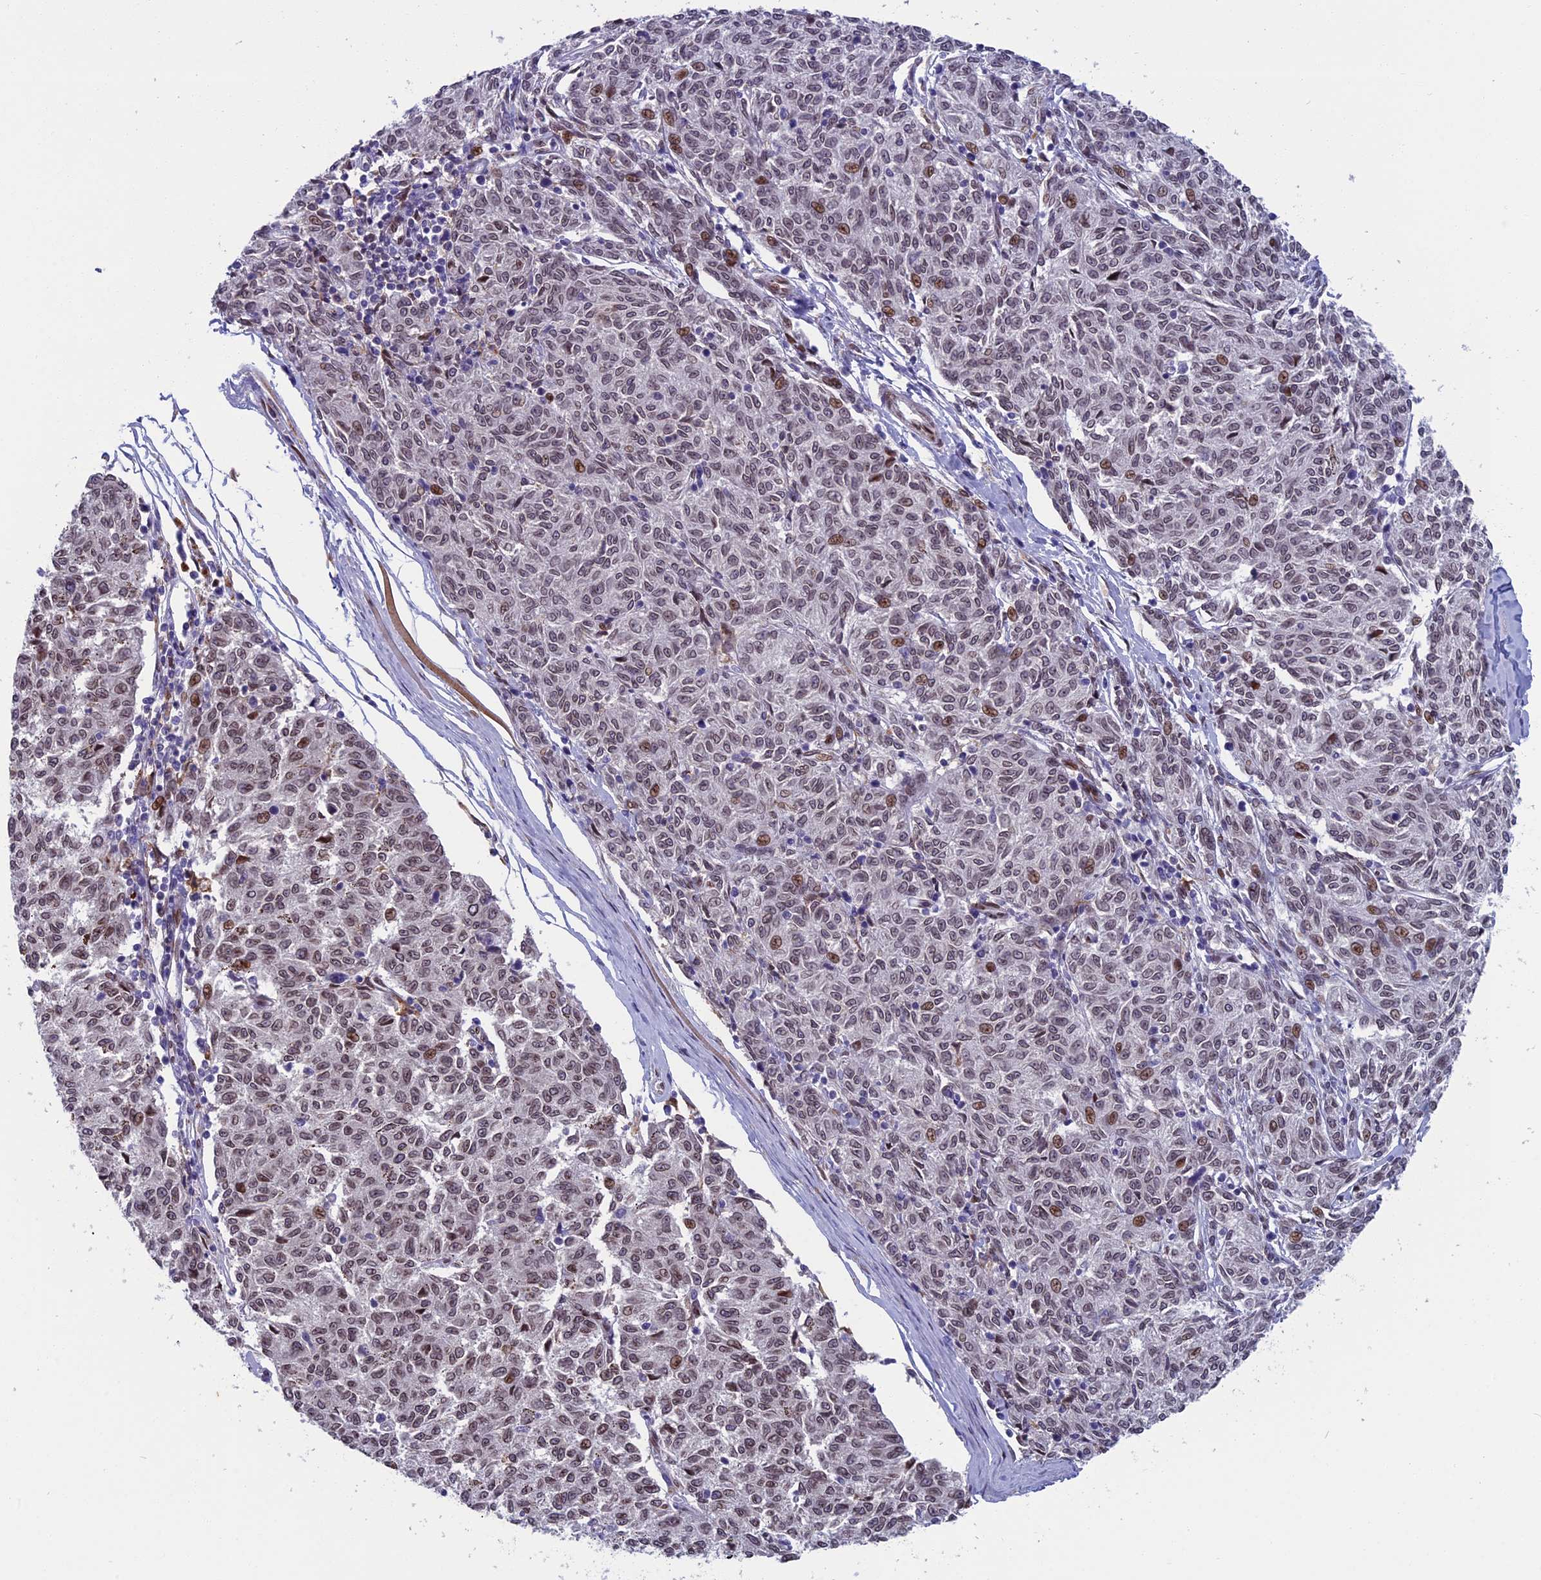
{"staining": {"intensity": "moderate", "quantity": "25%-75%", "location": "nuclear"}, "tissue": "melanoma", "cell_type": "Tumor cells", "image_type": "cancer", "snomed": [{"axis": "morphology", "description": "Malignant melanoma, NOS"}, {"axis": "topography", "description": "Skin"}], "caption": "Protein expression analysis of melanoma reveals moderate nuclear positivity in about 25%-75% of tumor cells.", "gene": "GPSM1", "patient": {"sex": "female", "age": 72}}